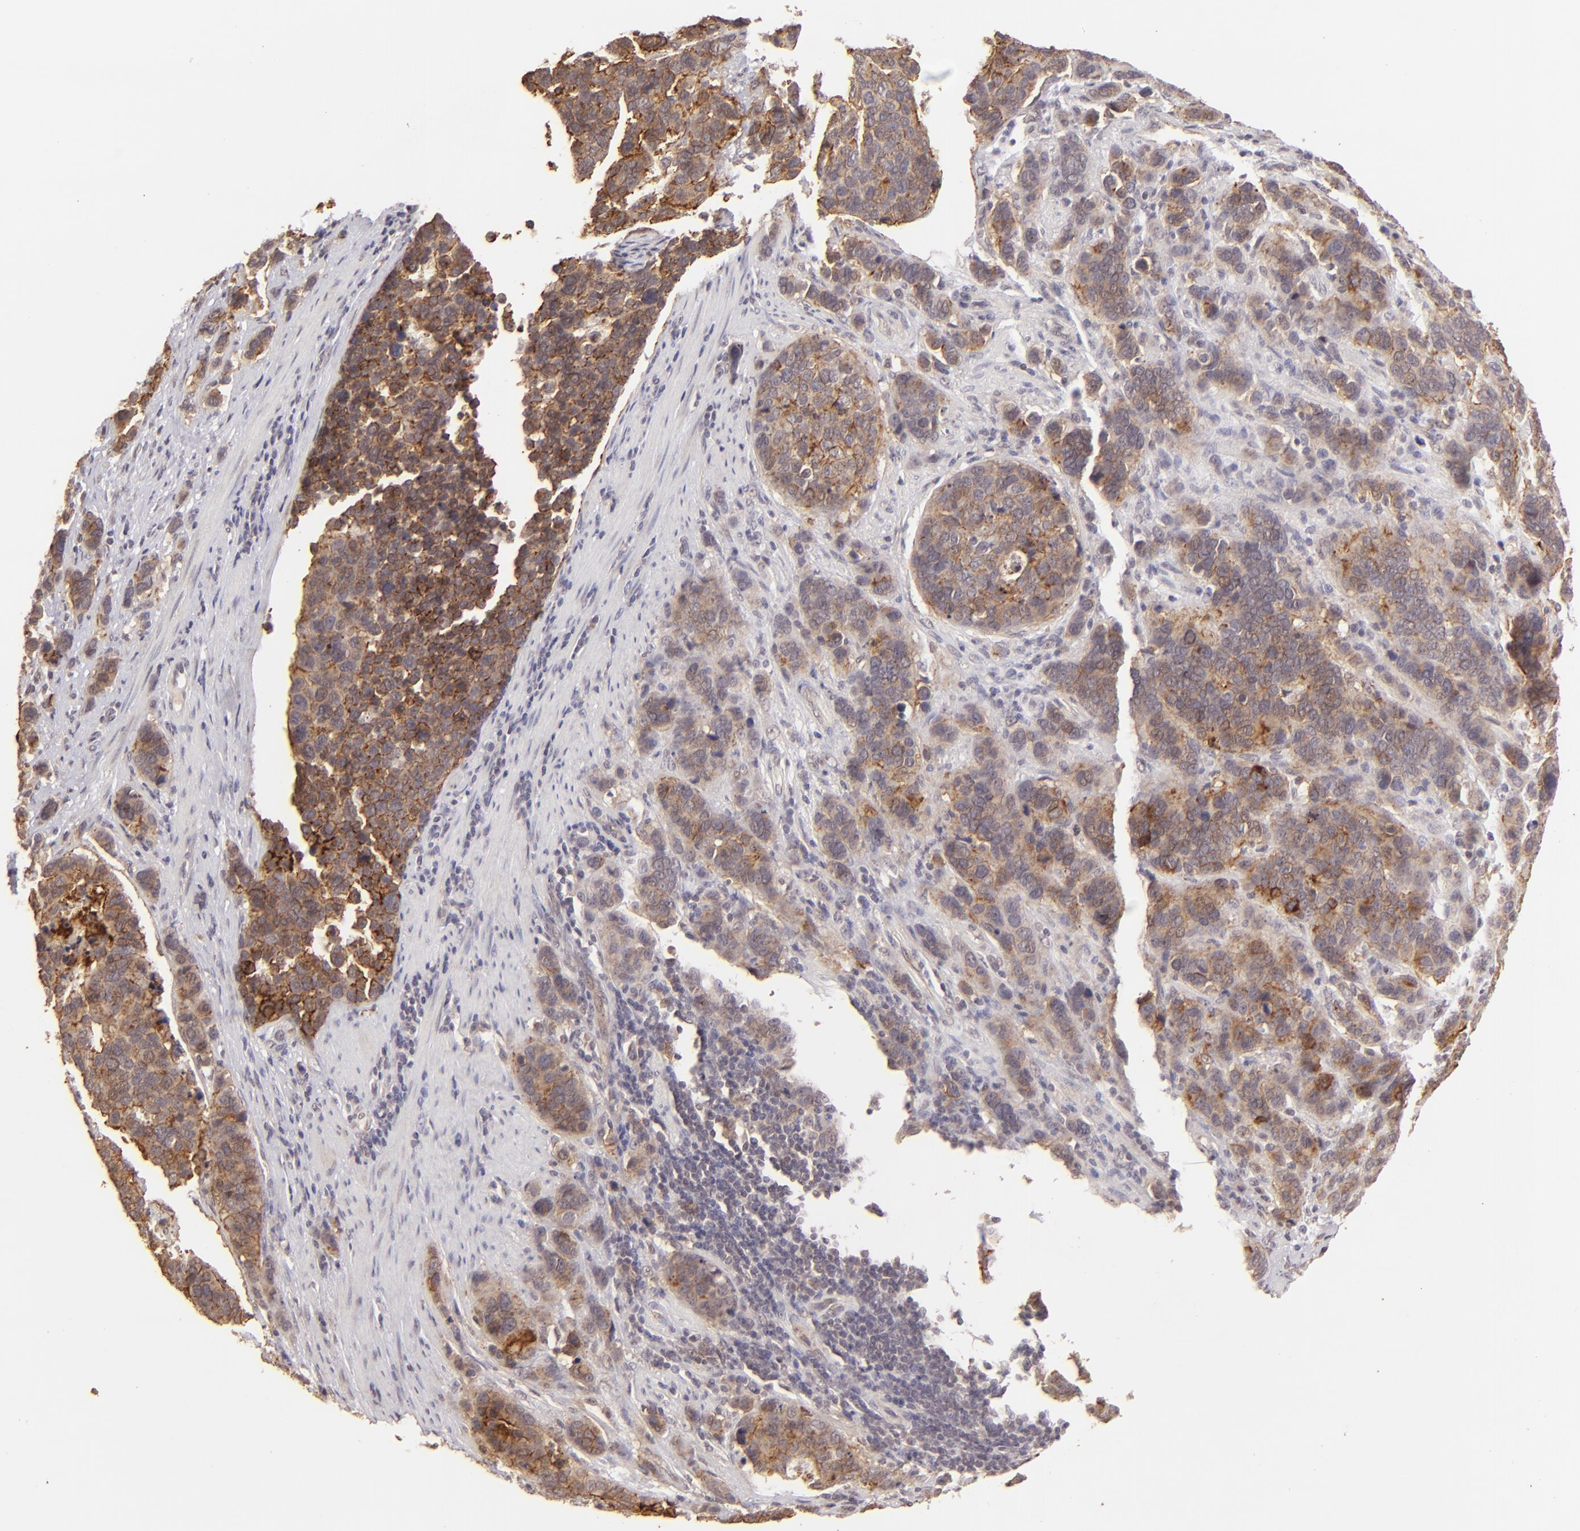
{"staining": {"intensity": "moderate", "quantity": ">75%", "location": "cytoplasmic/membranous"}, "tissue": "stomach cancer", "cell_type": "Tumor cells", "image_type": "cancer", "snomed": [{"axis": "morphology", "description": "Adenocarcinoma, NOS"}, {"axis": "topography", "description": "Stomach, upper"}], "caption": "Human stomach adenocarcinoma stained with a protein marker demonstrates moderate staining in tumor cells.", "gene": "CLDN1", "patient": {"sex": "male", "age": 71}}